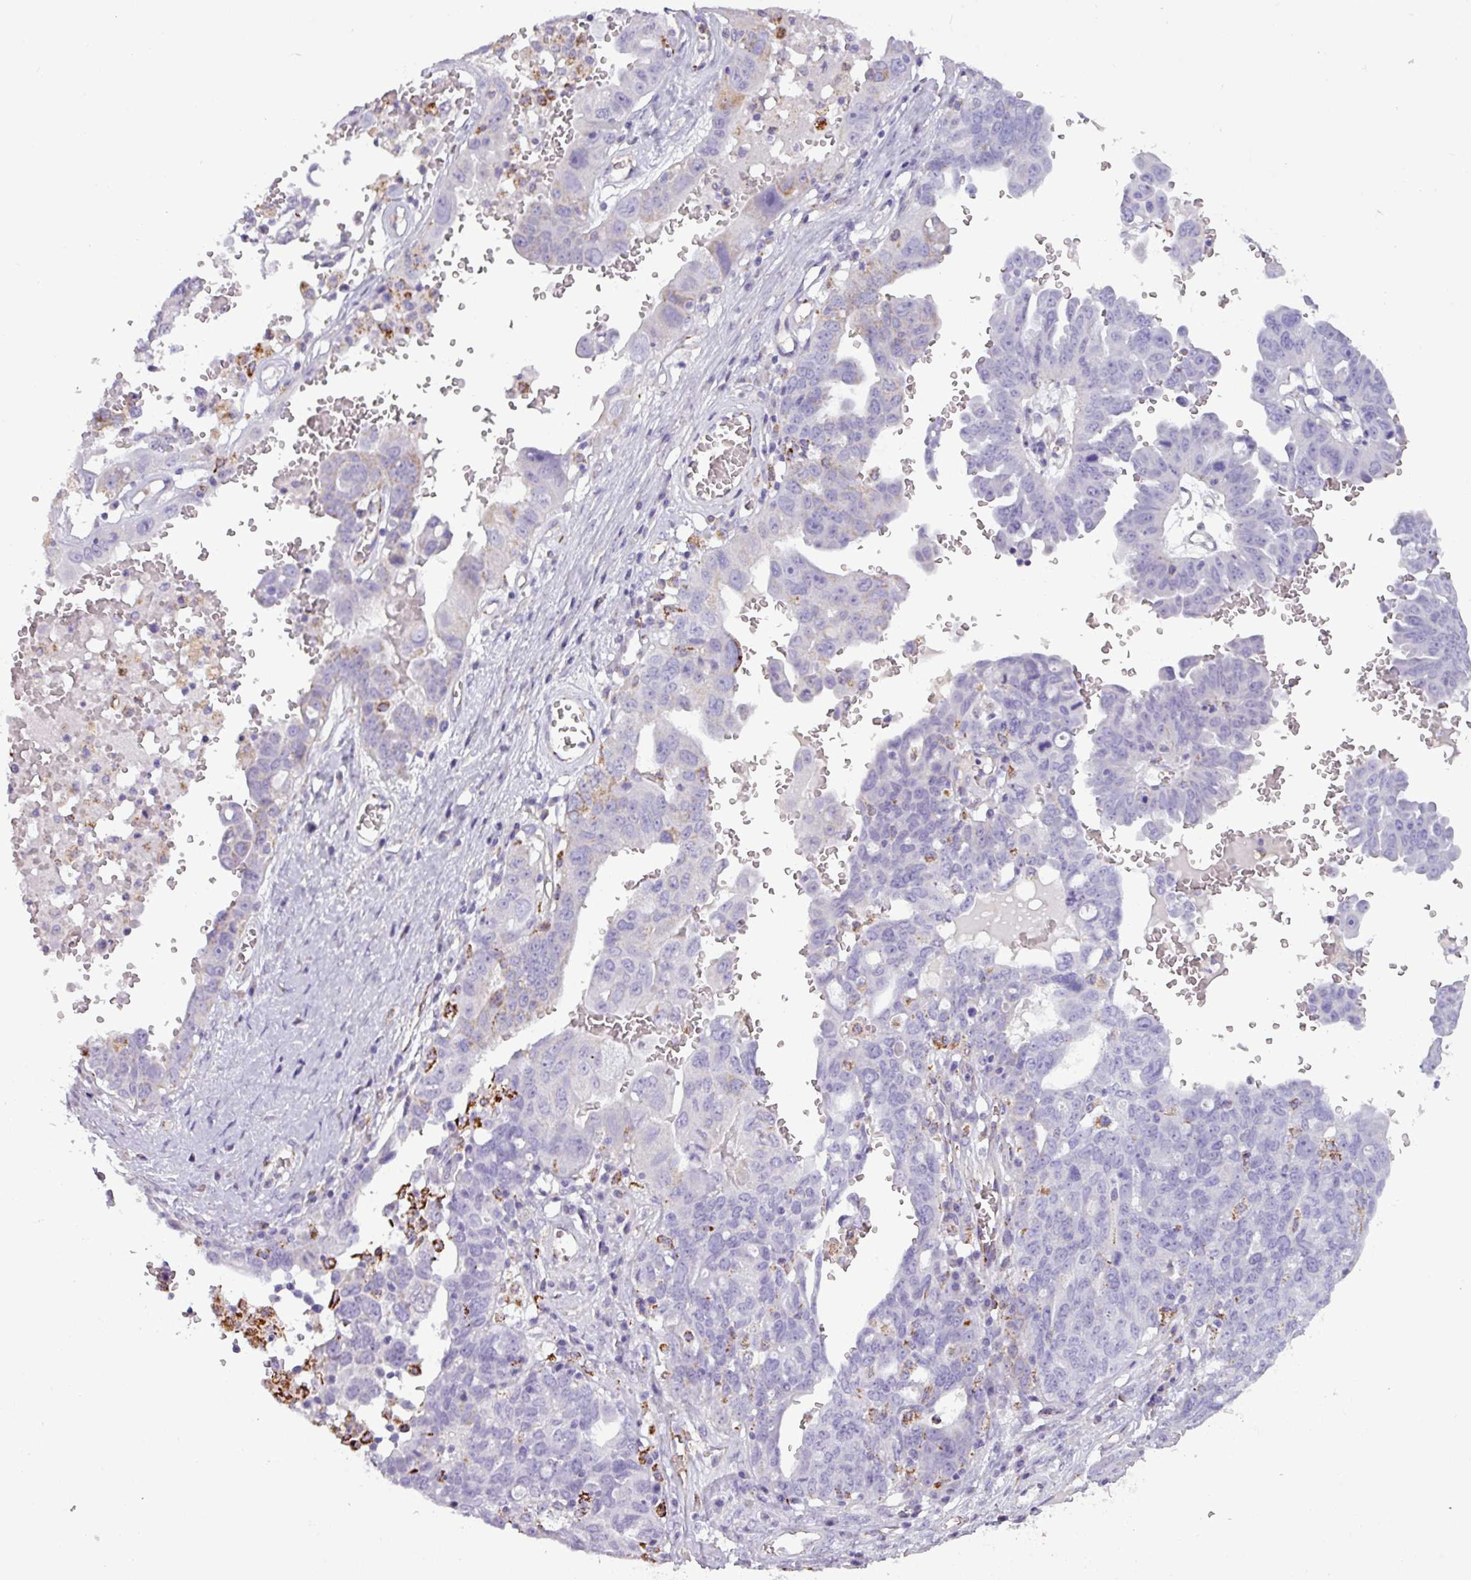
{"staining": {"intensity": "moderate", "quantity": "<25%", "location": "cytoplasmic/membranous"}, "tissue": "ovarian cancer", "cell_type": "Tumor cells", "image_type": "cancer", "snomed": [{"axis": "morphology", "description": "Carcinoma, endometroid"}, {"axis": "topography", "description": "Ovary"}], "caption": "Human ovarian endometroid carcinoma stained for a protein (brown) demonstrates moderate cytoplasmic/membranous positive staining in approximately <25% of tumor cells.", "gene": "ZNF667", "patient": {"sex": "female", "age": 62}}